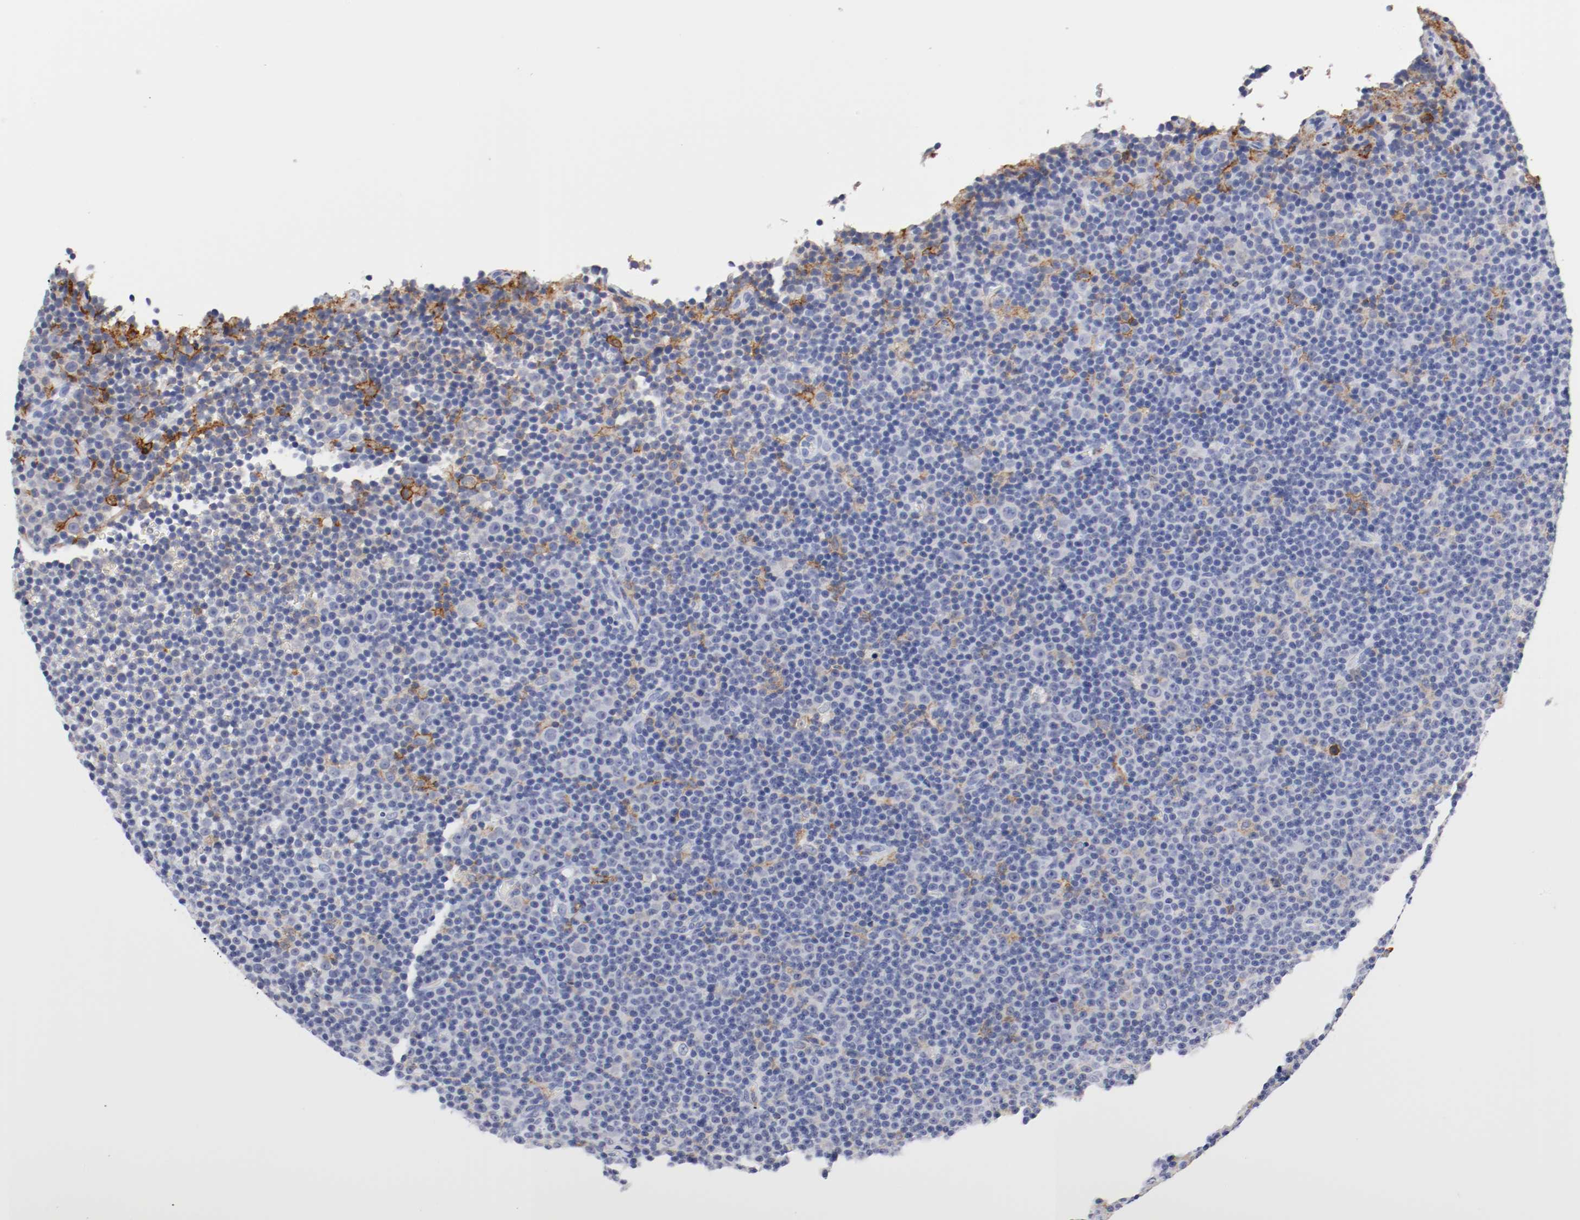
{"staining": {"intensity": "negative", "quantity": "none", "location": "none"}, "tissue": "lymphoma", "cell_type": "Tumor cells", "image_type": "cancer", "snomed": [{"axis": "morphology", "description": "Malignant lymphoma, non-Hodgkin's type, Low grade"}, {"axis": "topography", "description": "Lymph node"}], "caption": "High power microscopy micrograph of an immunohistochemistry (IHC) micrograph of malignant lymphoma, non-Hodgkin's type (low-grade), revealing no significant staining in tumor cells.", "gene": "ITGAX", "patient": {"sex": "female", "age": 67}}